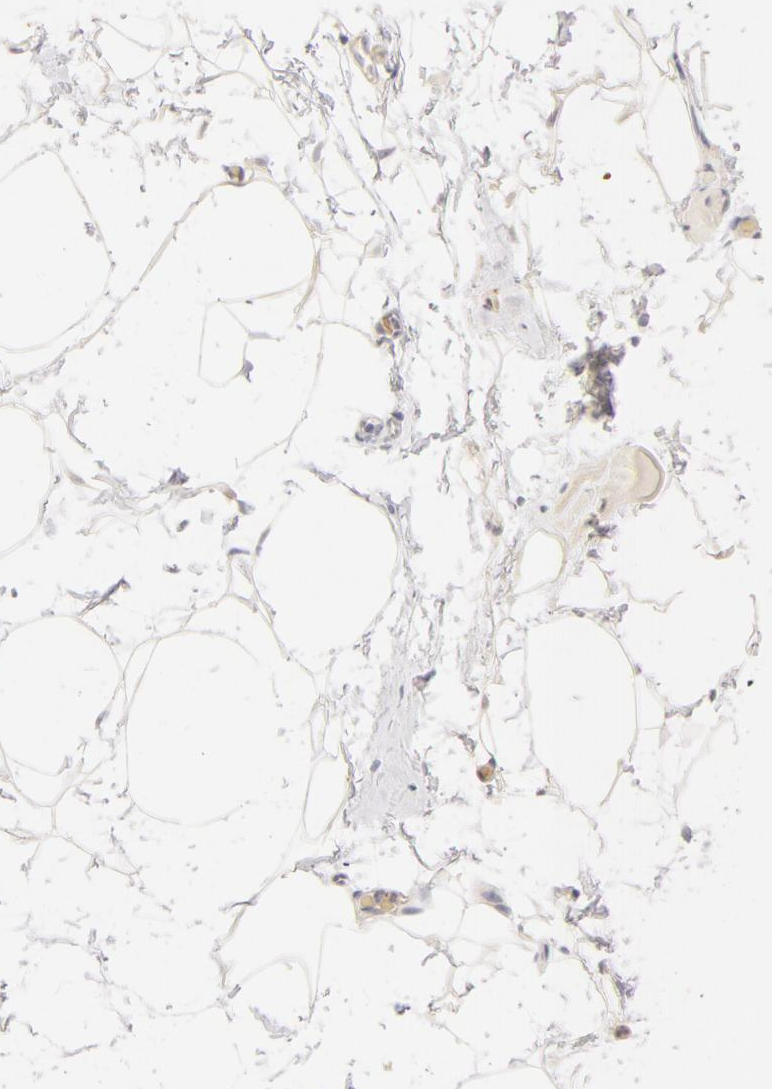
{"staining": {"intensity": "negative", "quantity": "none", "location": "none"}, "tissue": "skeletal muscle", "cell_type": "Myocytes", "image_type": "normal", "snomed": [{"axis": "morphology", "description": "Normal tissue, NOS"}, {"axis": "topography", "description": "Skeletal muscle"}, {"axis": "topography", "description": "Parathyroid gland"}], "caption": "DAB (3,3'-diaminobenzidine) immunohistochemical staining of benign skeletal muscle shows no significant positivity in myocytes. Nuclei are stained in blue.", "gene": "CA2", "patient": {"sex": "female", "age": 37}}